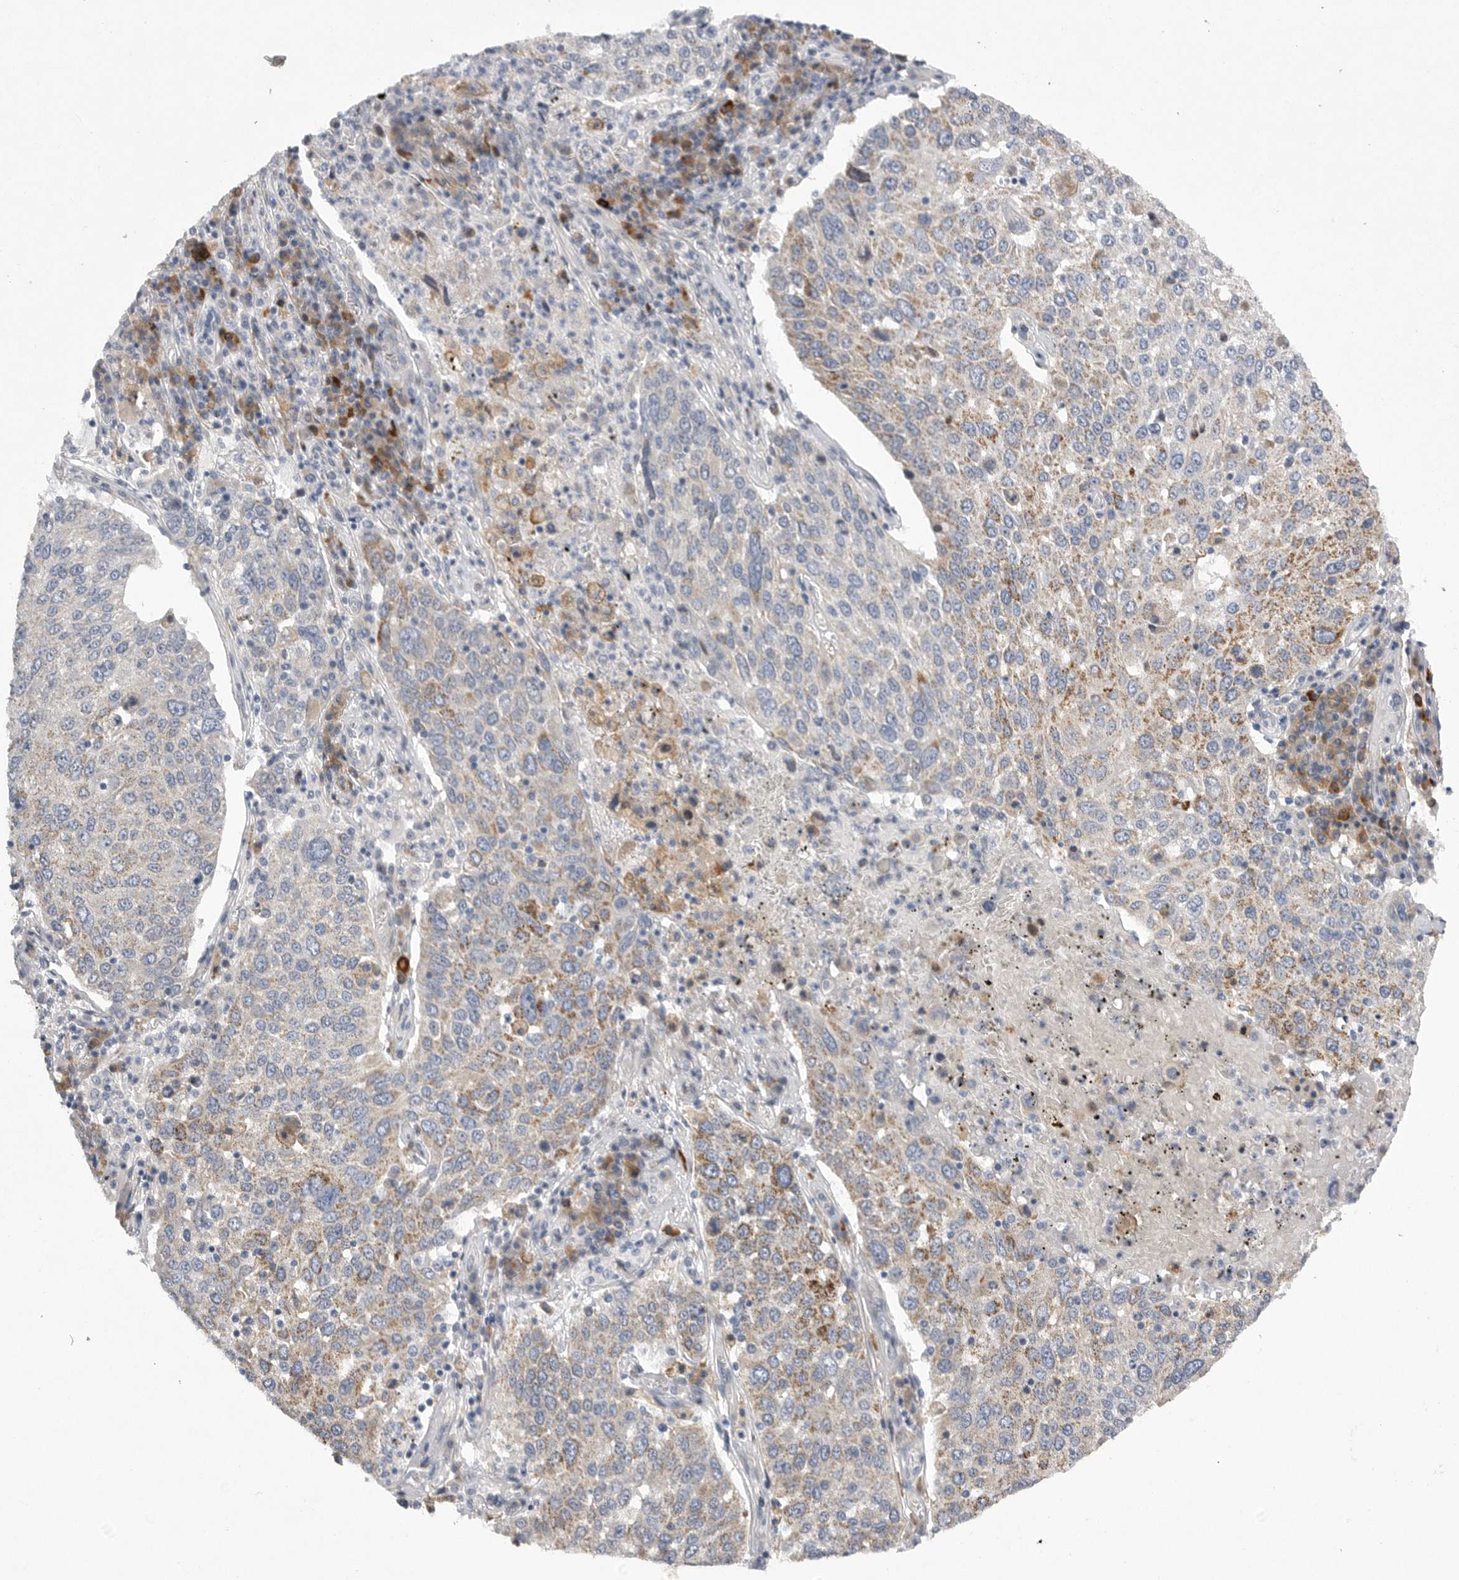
{"staining": {"intensity": "weak", "quantity": "25%-75%", "location": "cytoplasmic/membranous"}, "tissue": "lung cancer", "cell_type": "Tumor cells", "image_type": "cancer", "snomed": [{"axis": "morphology", "description": "Squamous cell carcinoma, NOS"}, {"axis": "topography", "description": "Lung"}], "caption": "A high-resolution histopathology image shows immunohistochemistry staining of squamous cell carcinoma (lung), which exhibits weak cytoplasmic/membranous expression in about 25%-75% of tumor cells.", "gene": "EDEM3", "patient": {"sex": "male", "age": 65}}